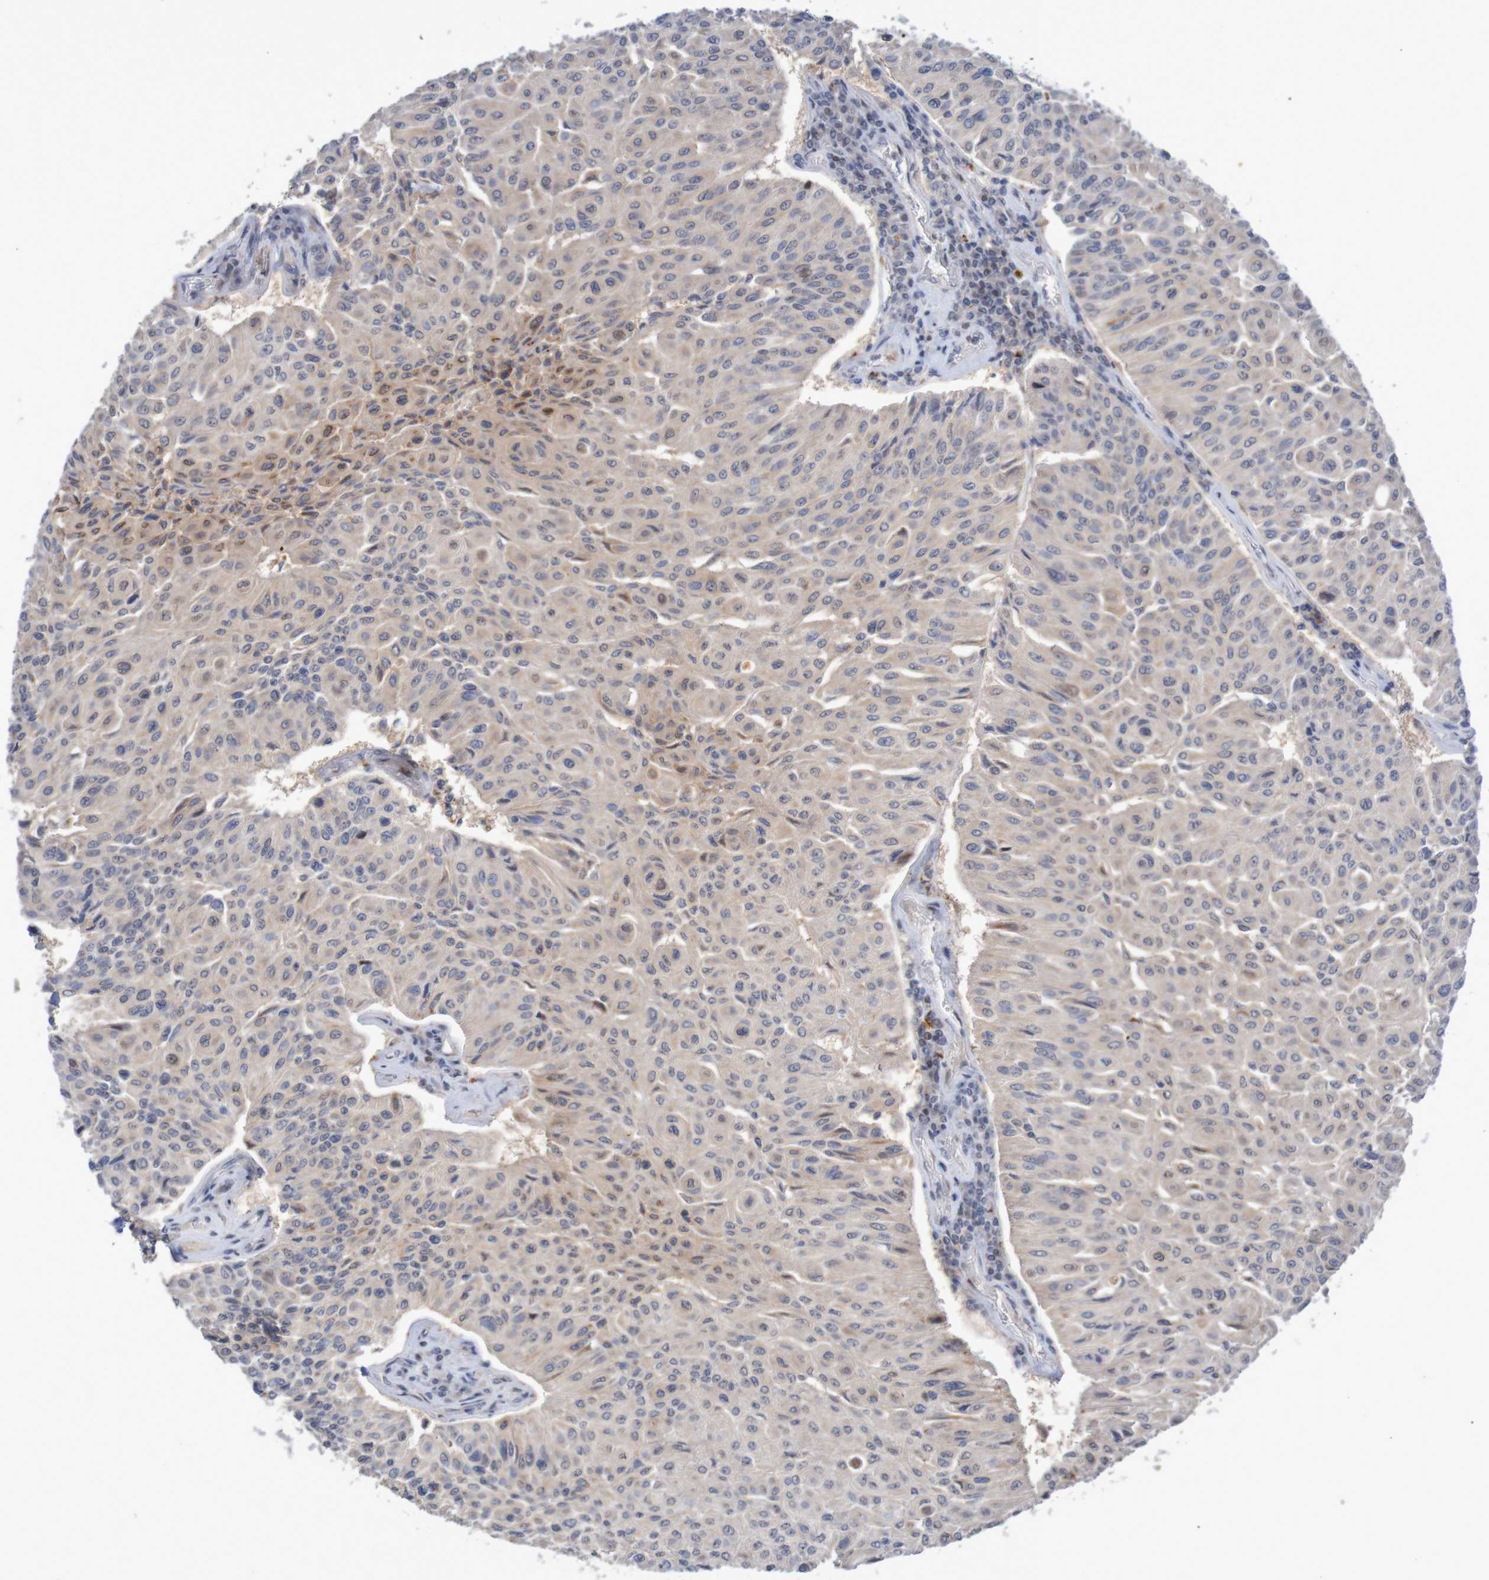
{"staining": {"intensity": "moderate", "quantity": "<25%", "location": "cytoplasmic/membranous"}, "tissue": "urothelial cancer", "cell_type": "Tumor cells", "image_type": "cancer", "snomed": [{"axis": "morphology", "description": "Urothelial carcinoma, High grade"}, {"axis": "topography", "description": "Urinary bladder"}], "caption": "About <25% of tumor cells in urothelial cancer exhibit moderate cytoplasmic/membranous protein staining as visualized by brown immunohistochemical staining.", "gene": "FBP2", "patient": {"sex": "male", "age": 66}}